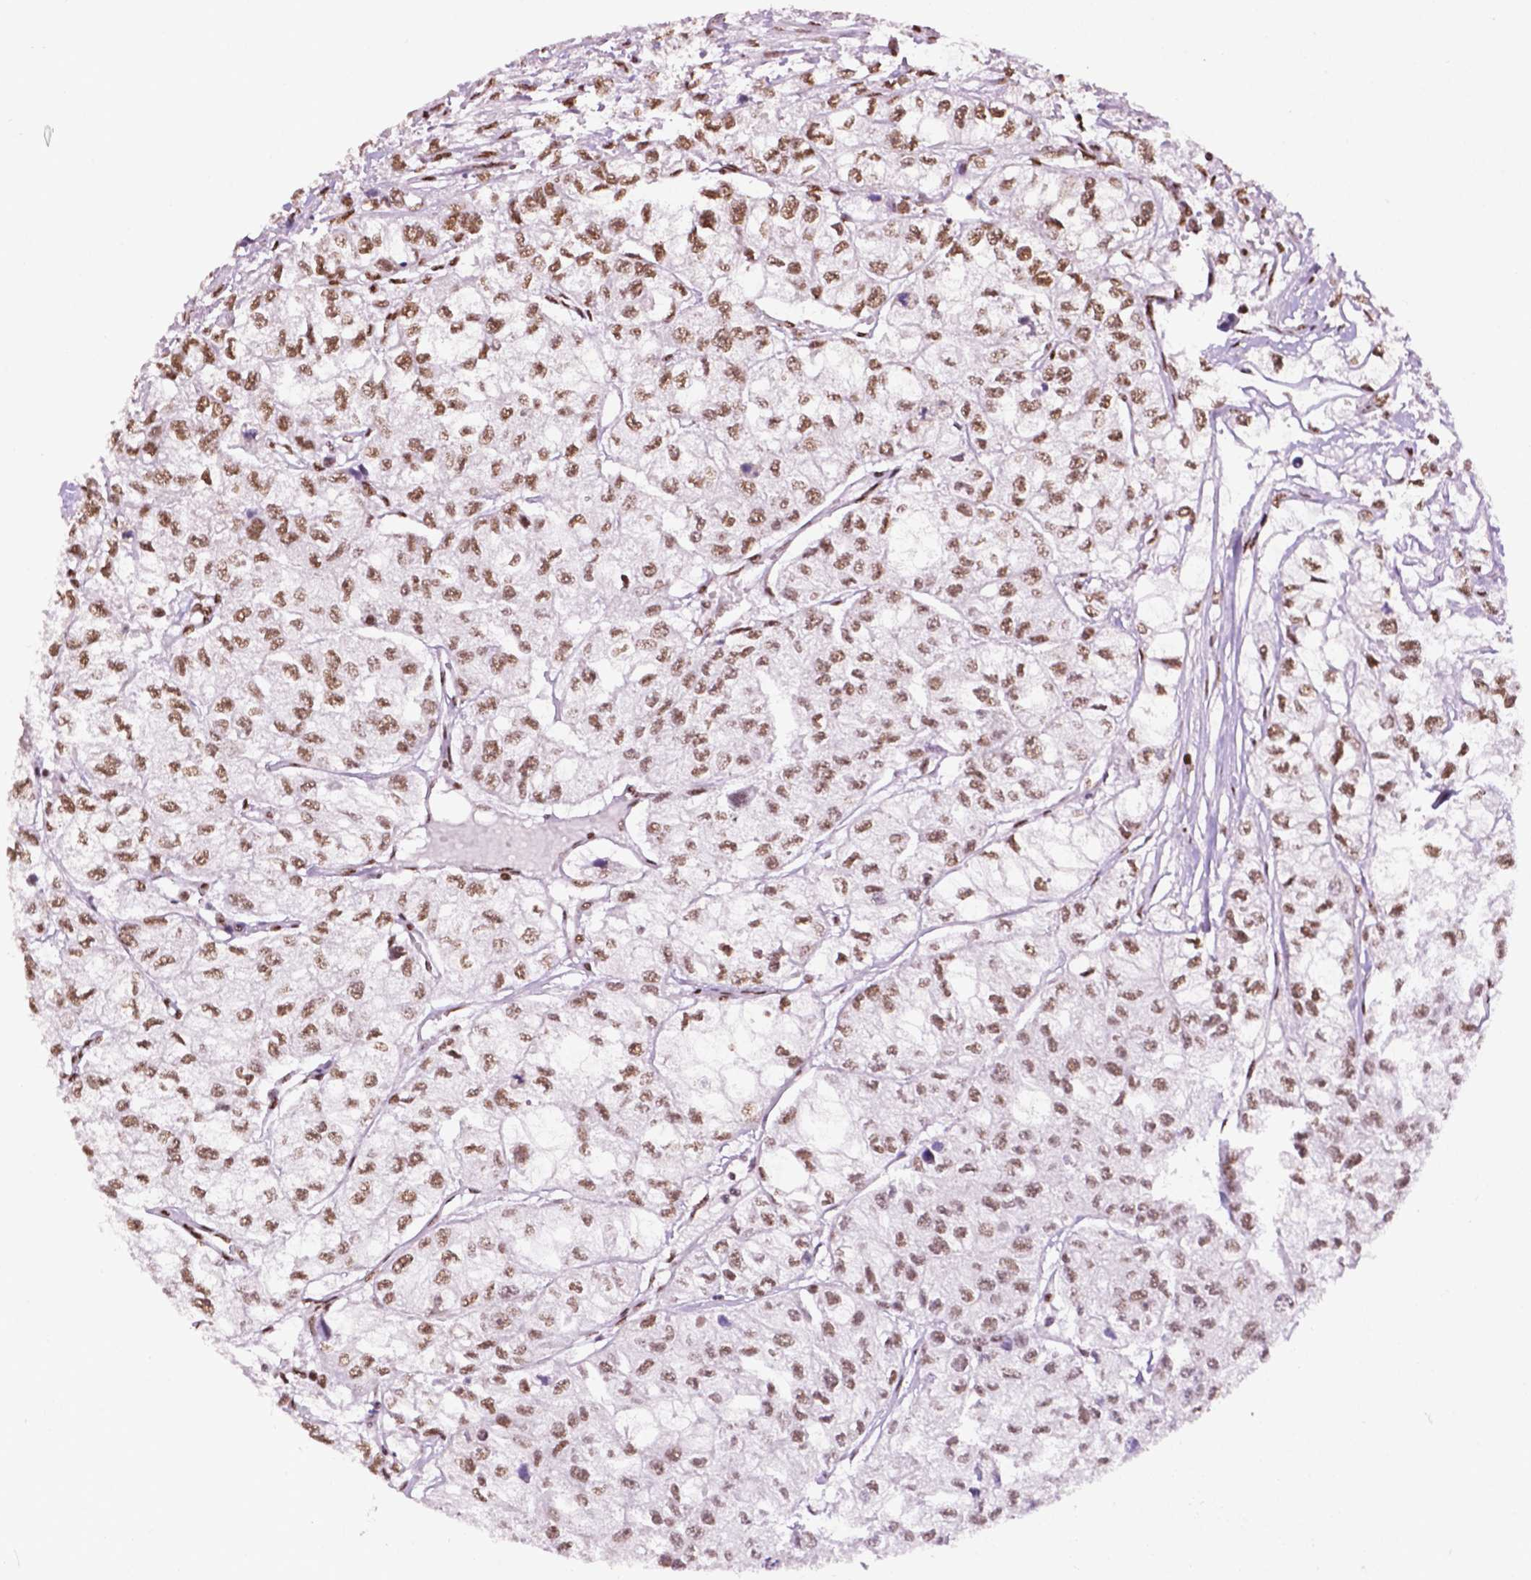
{"staining": {"intensity": "moderate", "quantity": ">75%", "location": "nuclear"}, "tissue": "renal cancer", "cell_type": "Tumor cells", "image_type": "cancer", "snomed": [{"axis": "morphology", "description": "Adenocarcinoma, NOS"}, {"axis": "topography", "description": "Kidney"}], "caption": "IHC (DAB) staining of human adenocarcinoma (renal) demonstrates moderate nuclear protein positivity in about >75% of tumor cells.", "gene": "CCAR2", "patient": {"sex": "male", "age": 56}}